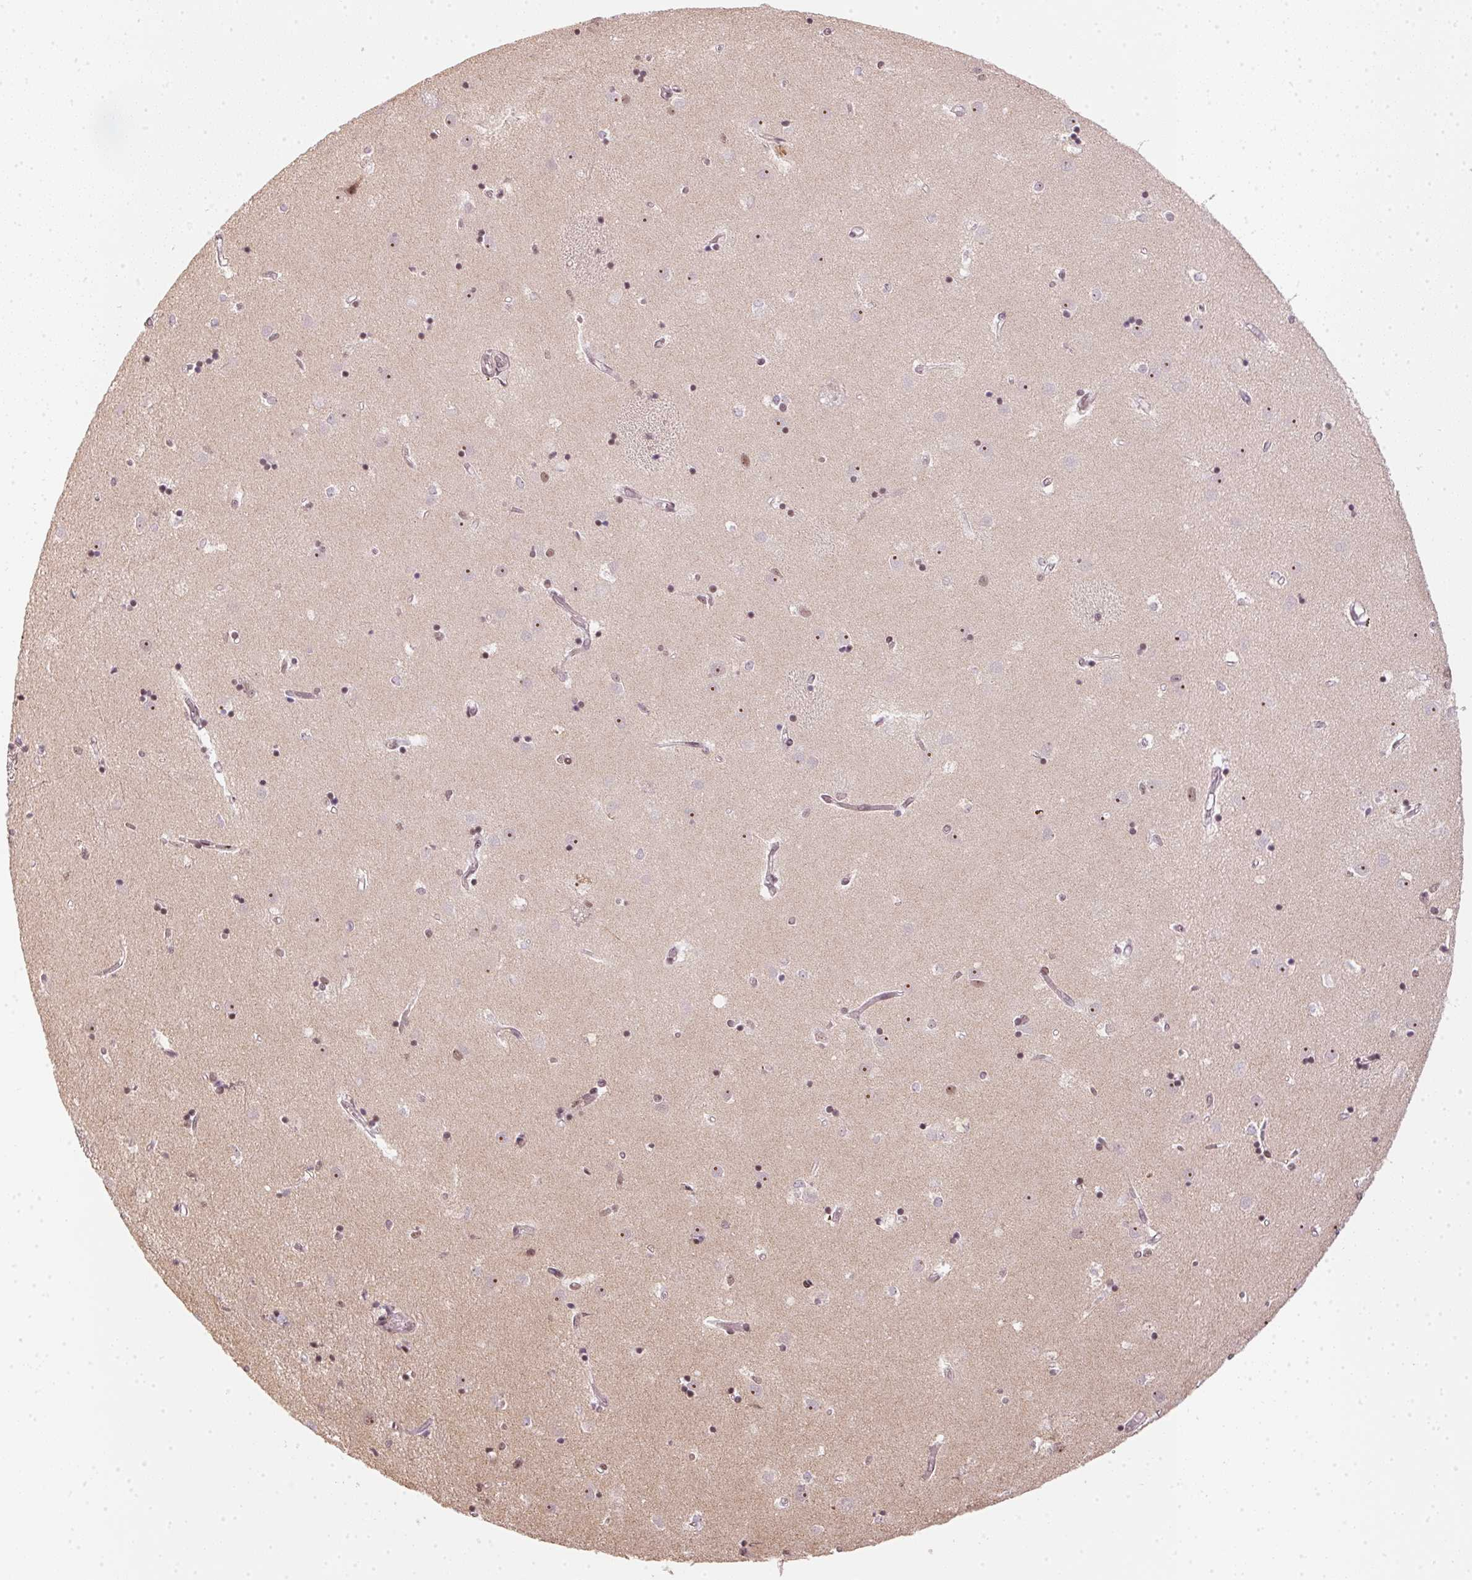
{"staining": {"intensity": "moderate", "quantity": "25%-75%", "location": "nuclear"}, "tissue": "caudate", "cell_type": "Glial cells", "image_type": "normal", "snomed": [{"axis": "morphology", "description": "Normal tissue, NOS"}, {"axis": "topography", "description": "Lateral ventricle wall"}], "caption": "Caudate stained with a brown dye reveals moderate nuclear positive positivity in about 25%-75% of glial cells.", "gene": "KAT6A", "patient": {"sex": "male", "age": 54}}